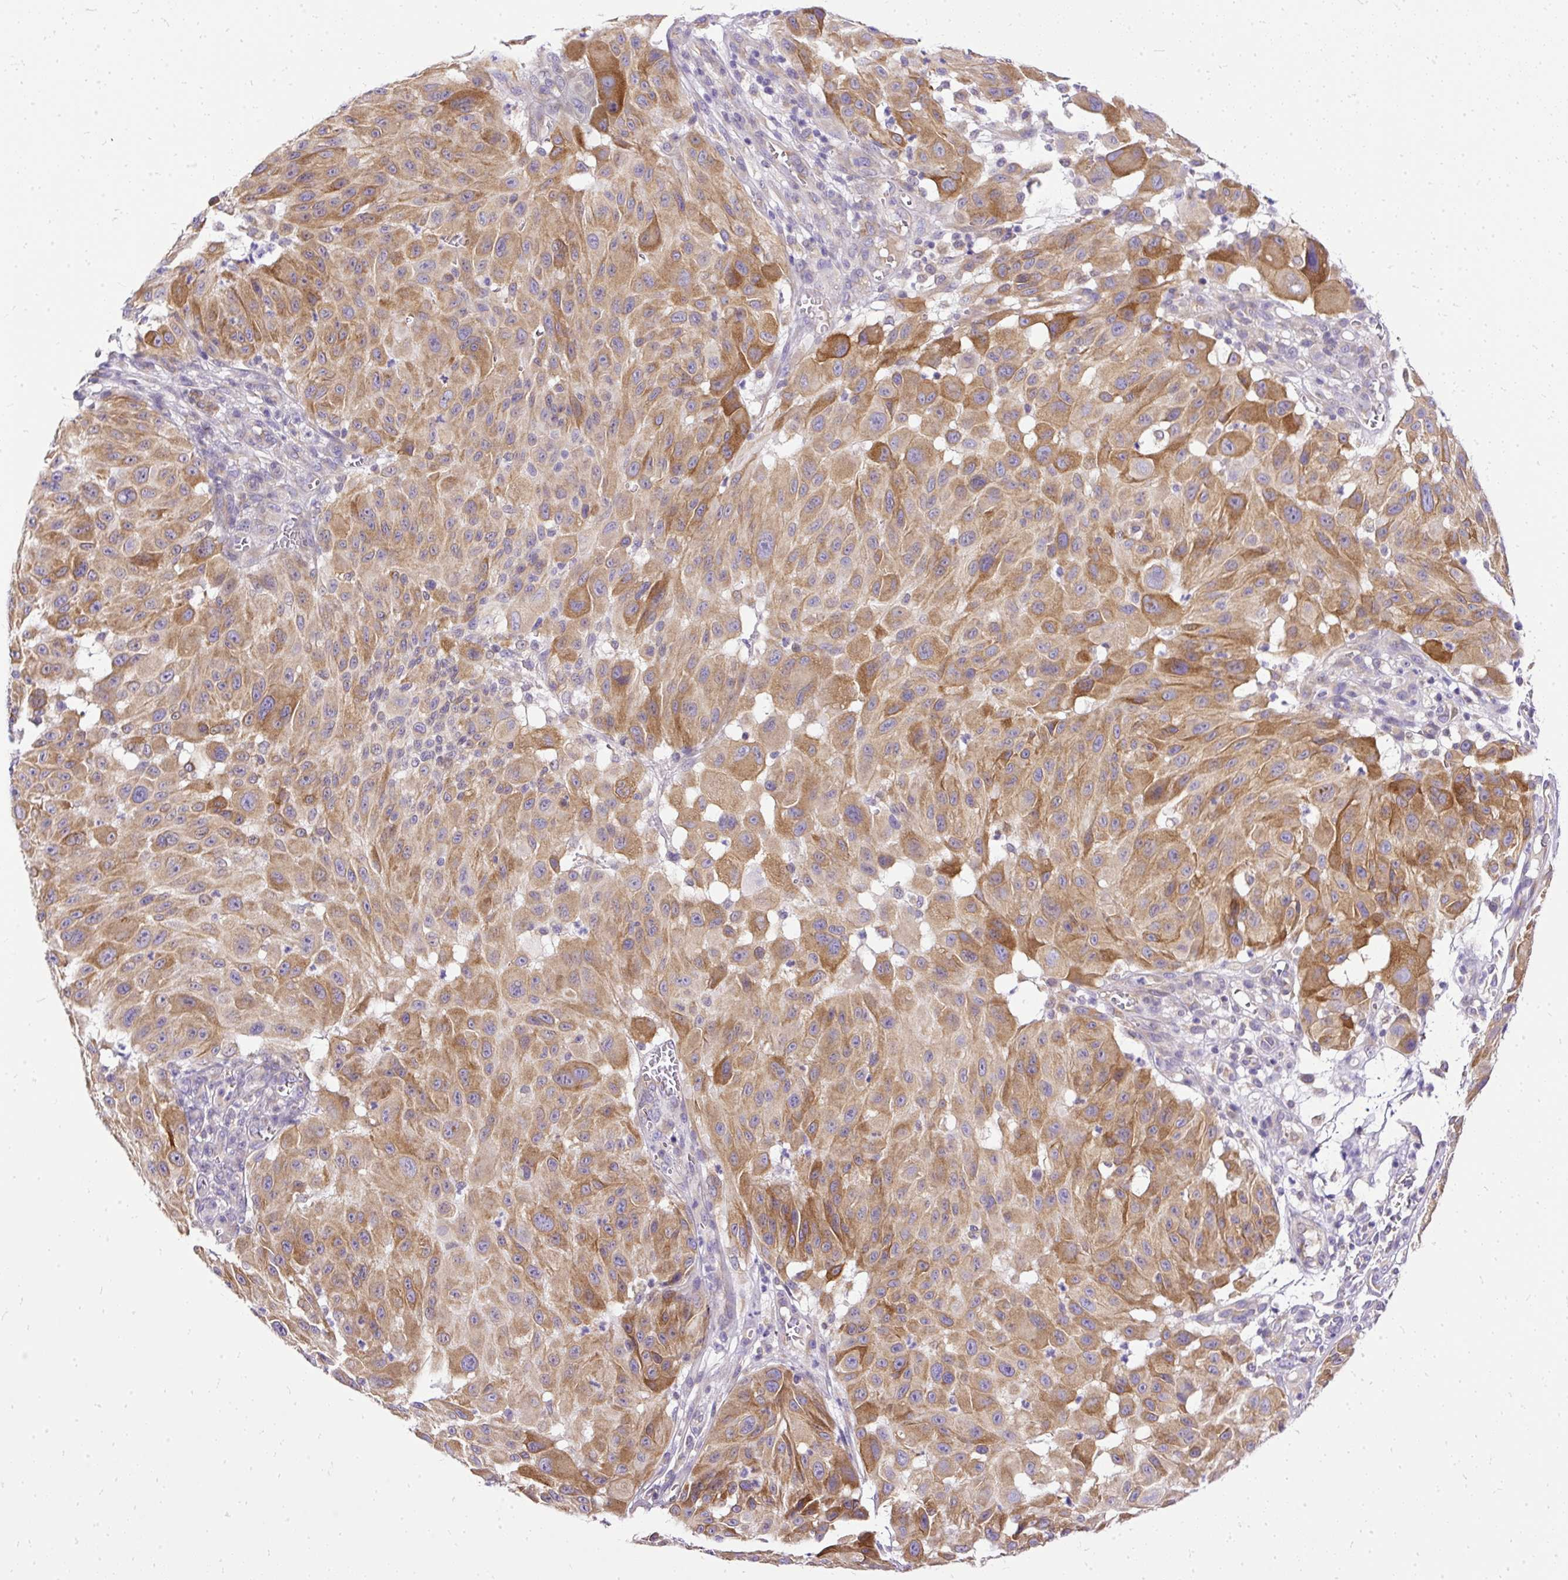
{"staining": {"intensity": "moderate", "quantity": ">75%", "location": "cytoplasmic/membranous"}, "tissue": "melanoma", "cell_type": "Tumor cells", "image_type": "cancer", "snomed": [{"axis": "morphology", "description": "Malignant melanoma, NOS"}, {"axis": "topography", "description": "Skin"}], "caption": "Protein expression analysis of human malignant melanoma reveals moderate cytoplasmic/membranous expression in about >75% of tumor cells.", "gene": "AMFR", "patient": {"sex": "male", "age": 83}}